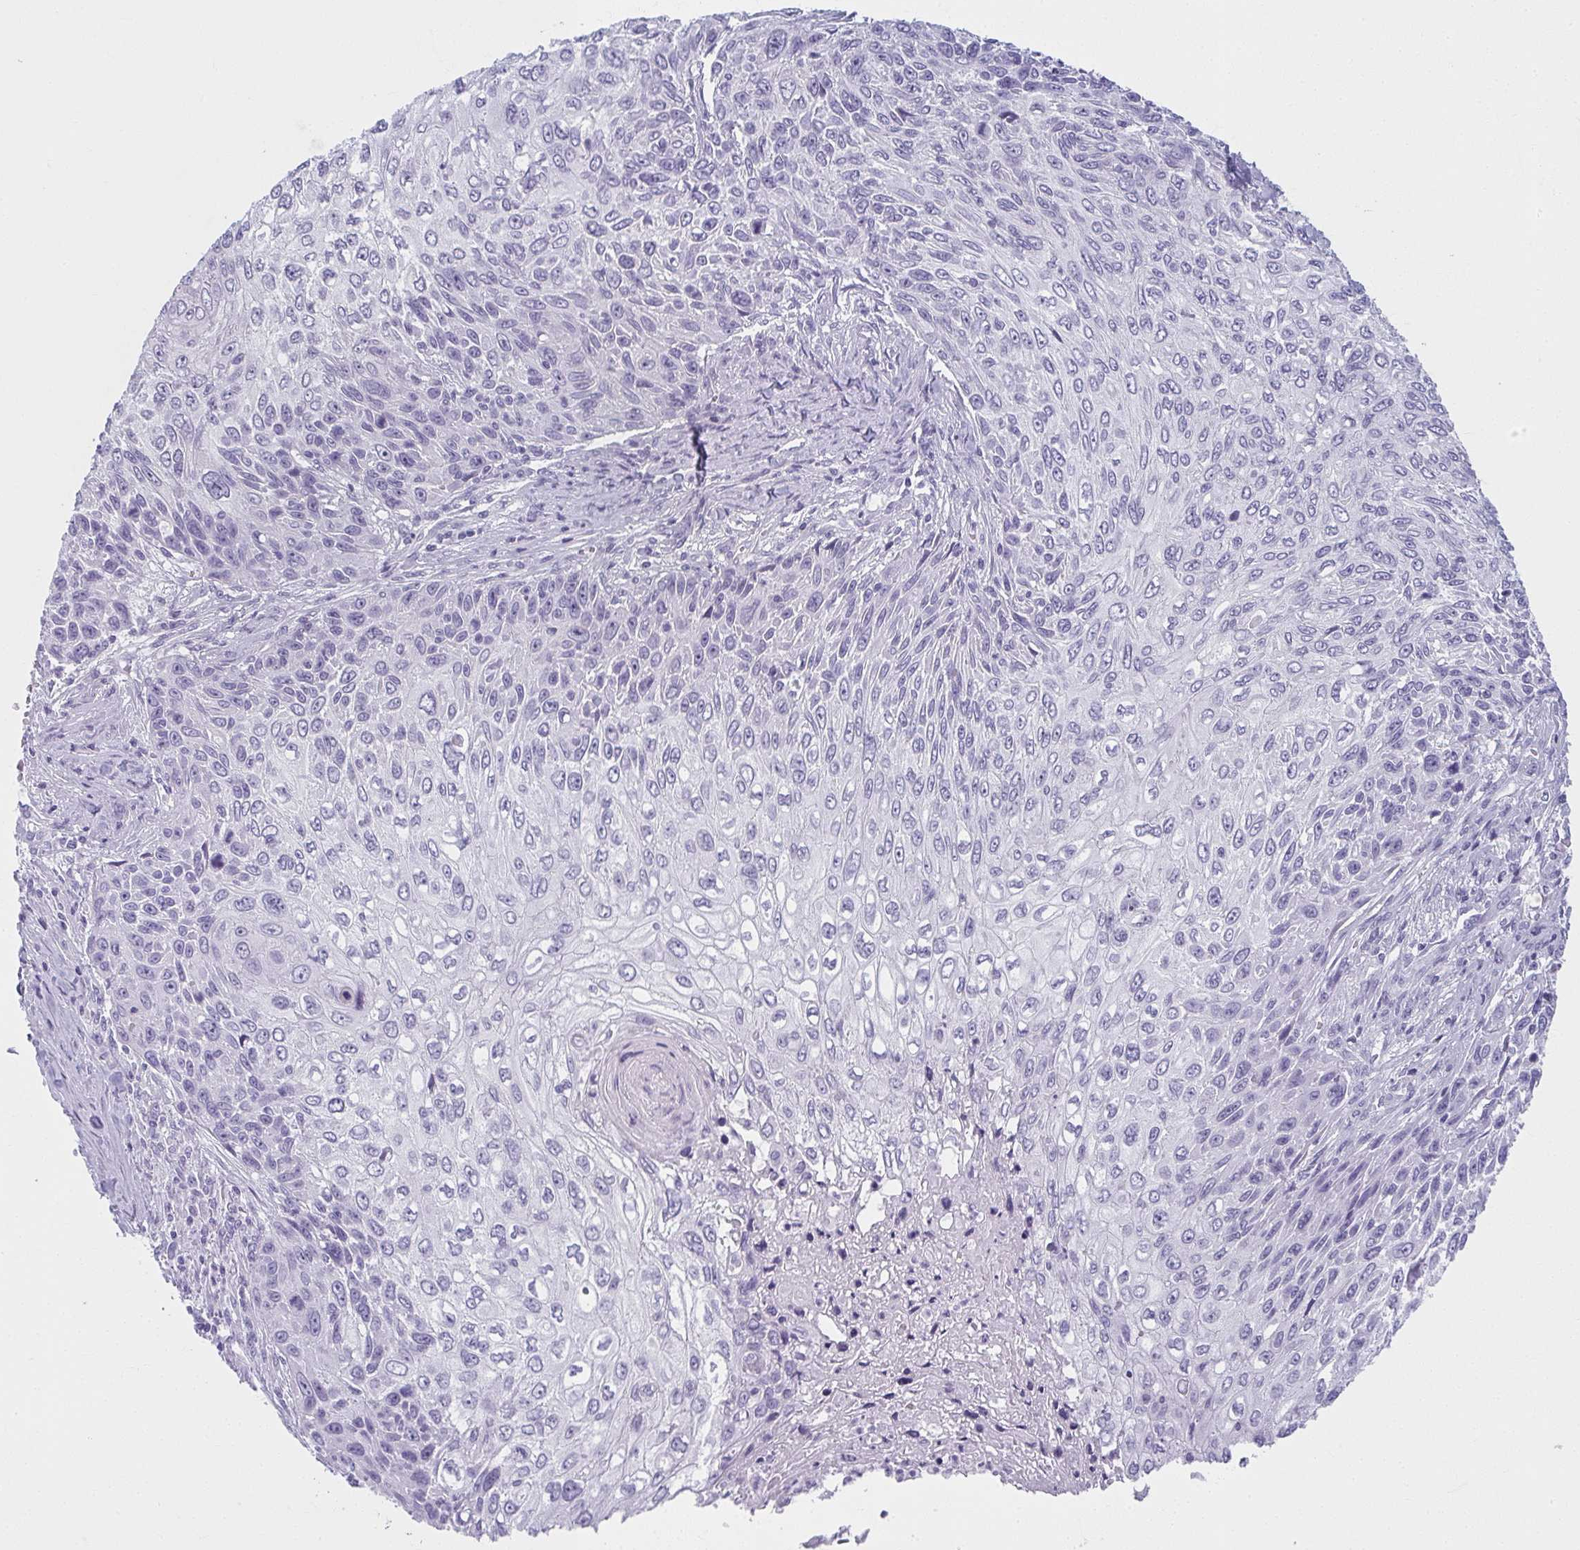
{"staining": {"intensity": "negative", "quantity": "none", "location": "none"}, "tissue": "skin cancer", "cell_type": "Tumor cells", "image_type": "cancer", "snomed": [{"axis": "morphology", "description": "Squamous cell carcinoma, NOS"}, {"axis": "topography", "description": "Skin"}], "caption": "This is an IHC photomicrograph of human skin squamous cell carcinoma. There is no positivity in tumor cells.", "gene": "MOBP", "patient": {"sex": "male", "age": 92}}